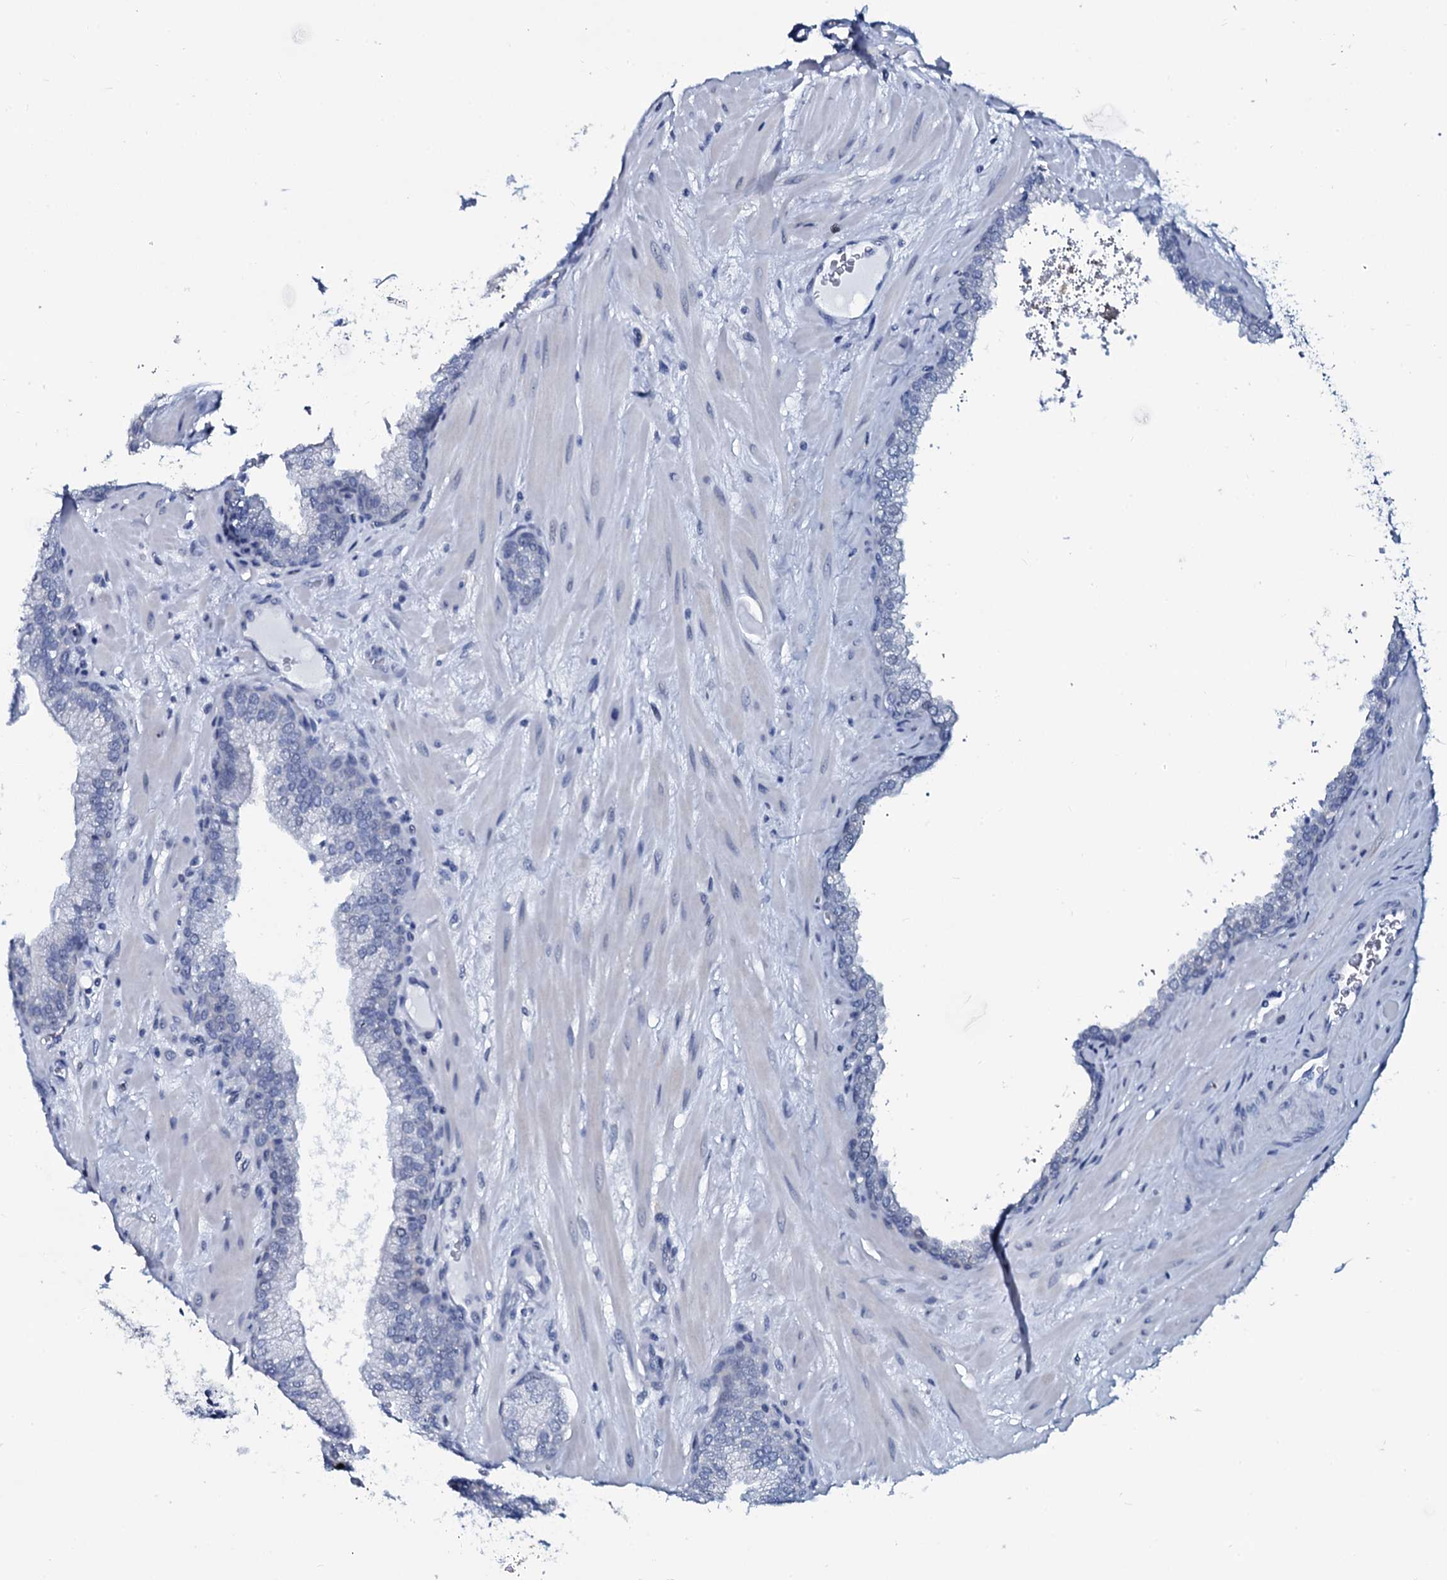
{"staining": {"intensity": "negative", "quantity": "none", "location": "none"}, "tissue": "prostate", "cell_type": "Glandular cells", "image_type": "normal", "snomed": [{"axis": "morphology", "description": "Normal tissue, NOS"}, {"axis": "topography", "description": "Prostate"}], "caption": "An image of human prostate is negative for staining in glandular cells. (Immunohistochemistry, brightfield microscopy, high magnification).", "gene": "SLC4A7", "patient": {"sex": "male", "age": 60}}